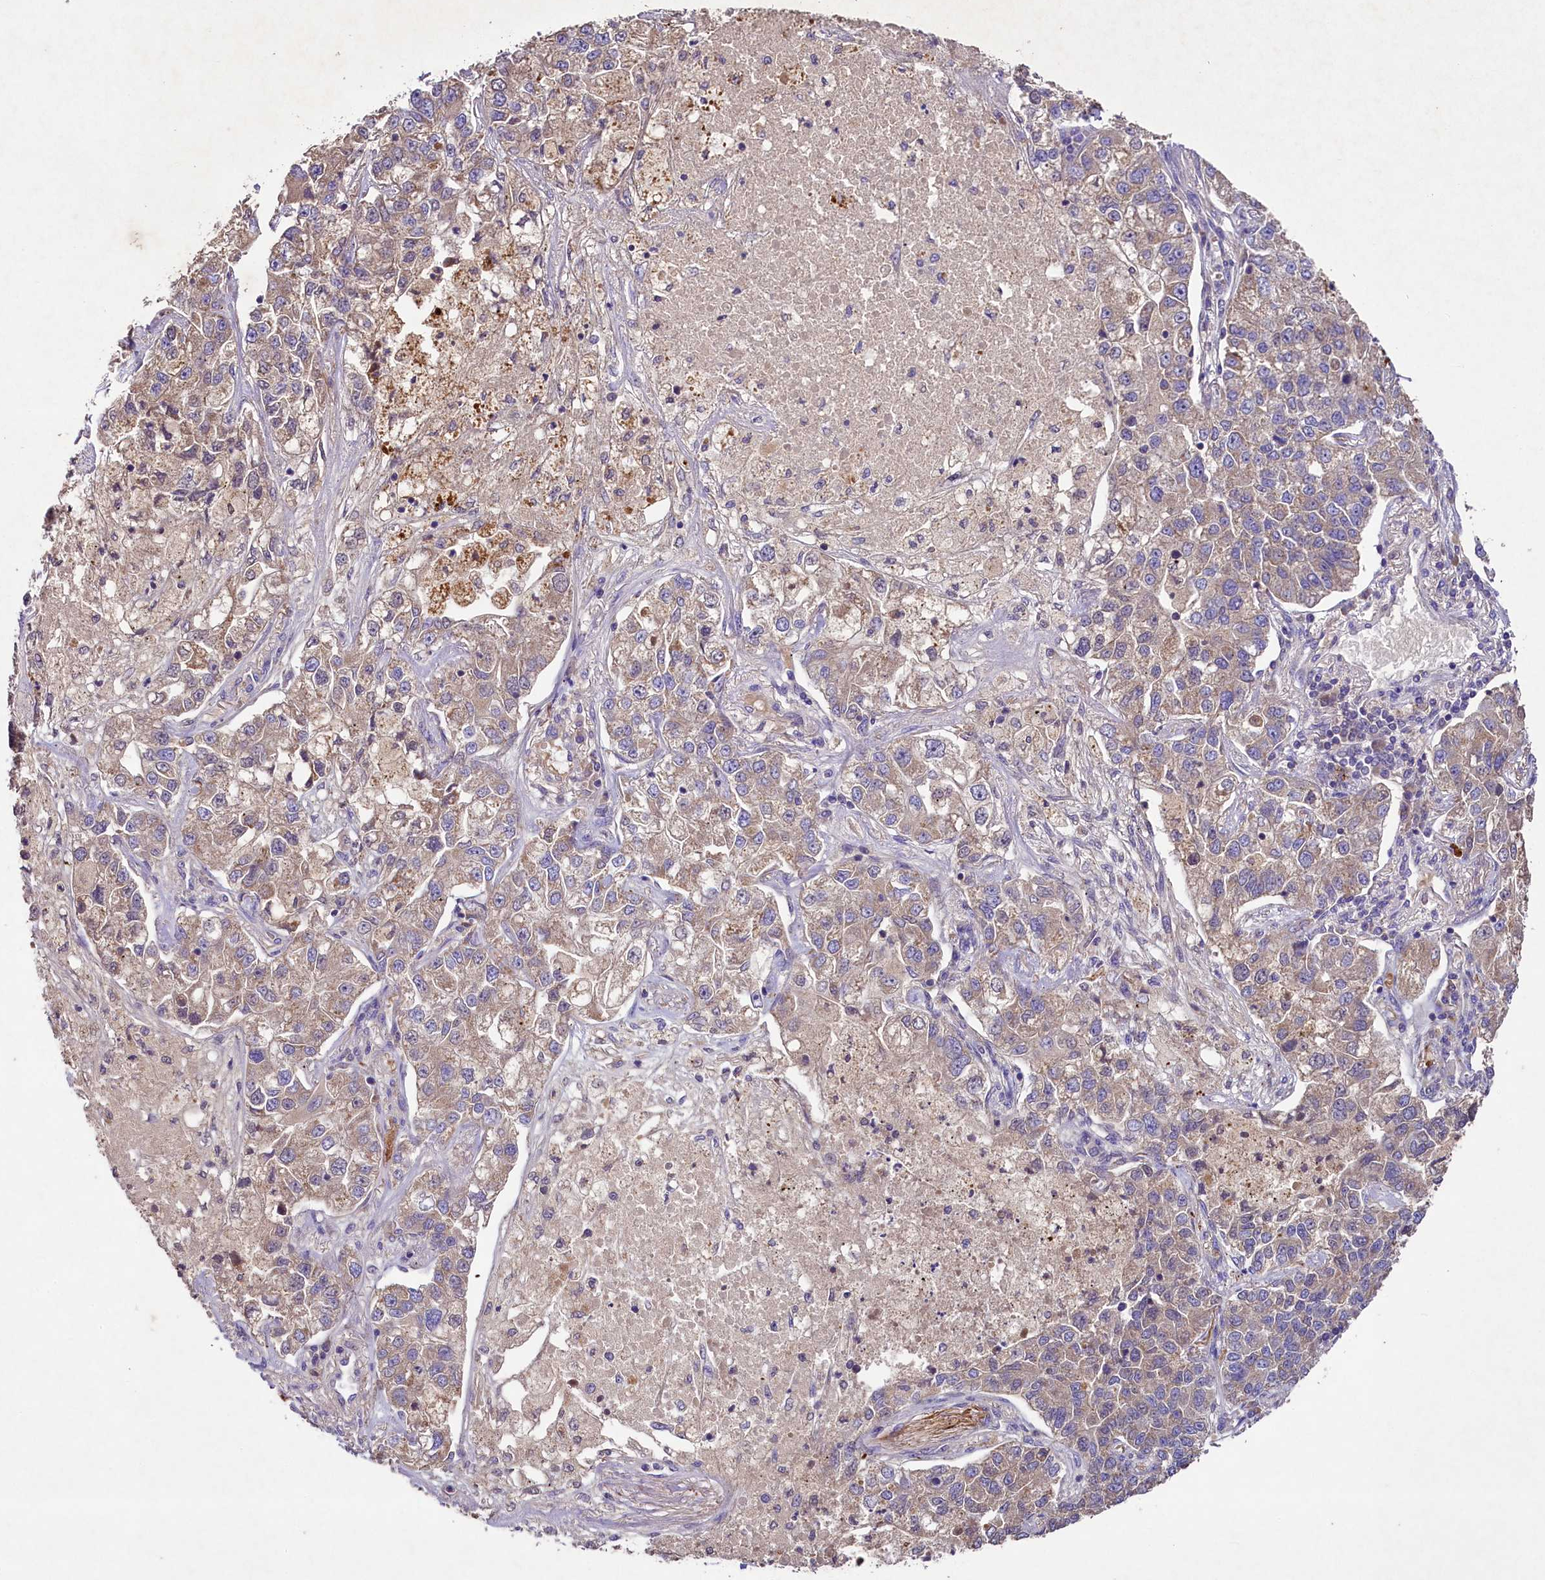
{"staining": {"intensity": "weak", "quantity": "25%-75%", "location": "cytoplasmic/membranous"}, "tissue": "lung cancer", "cell_type": "Tumor cells", "image_type": "cancer", "snomed": [{"axis": "morphology", "description": "Adenocarcinoma, NOS"}, {"axis": "topography", "description": "Lung"}], "caption": "High-power microscopy captured an IHC micrograph of adenocarcinoma (lung), revealing weak cytoplasmic/membranous staining in about 25%-75% of tumor cells.", "gene": "PMPCB", "patient": {"sex": "male", "age": 49}}